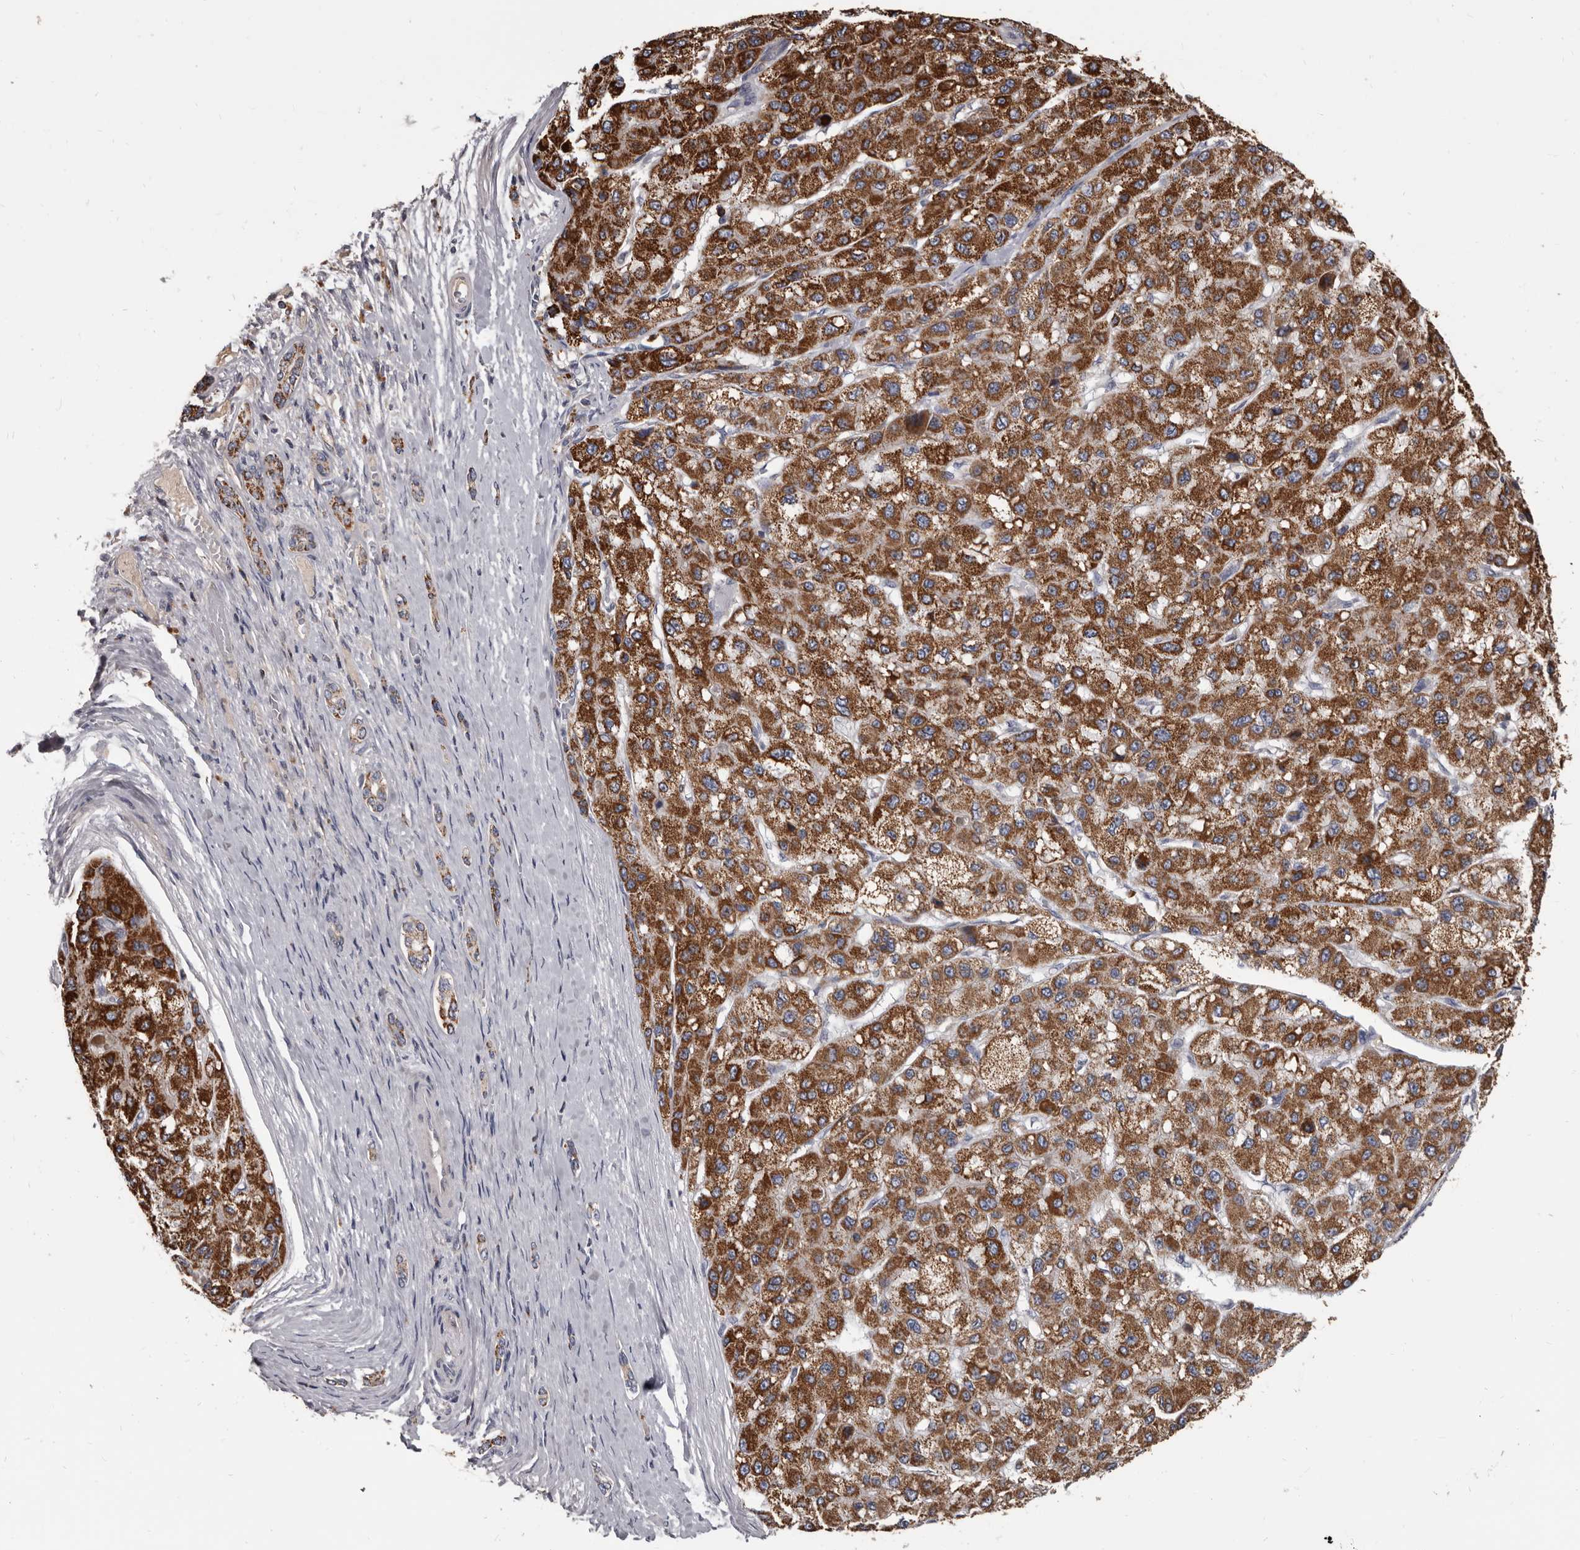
{"staining": {"intensity": "strong", "quantity": ">75%", "location": "cytoplasmic/membranous"}, "tissue": "liver cancer", "cell_type": "Tumor cells", "image_type": "cancer", "snomed": [{"axis": "morphology", "description": "Carcinoma, Hepatocellular, NOS"}, {"axis": "topography", "description": "Liver"}], "caption": "Liver hepatocellular carcinoma stained with a brown dye demonstrates strong cytoplasmic/membranous positive positivity in approximately >75% of tumor cells.", "gene": "ALDH5A1", "patient": {"sex": "male", "age": 80}}